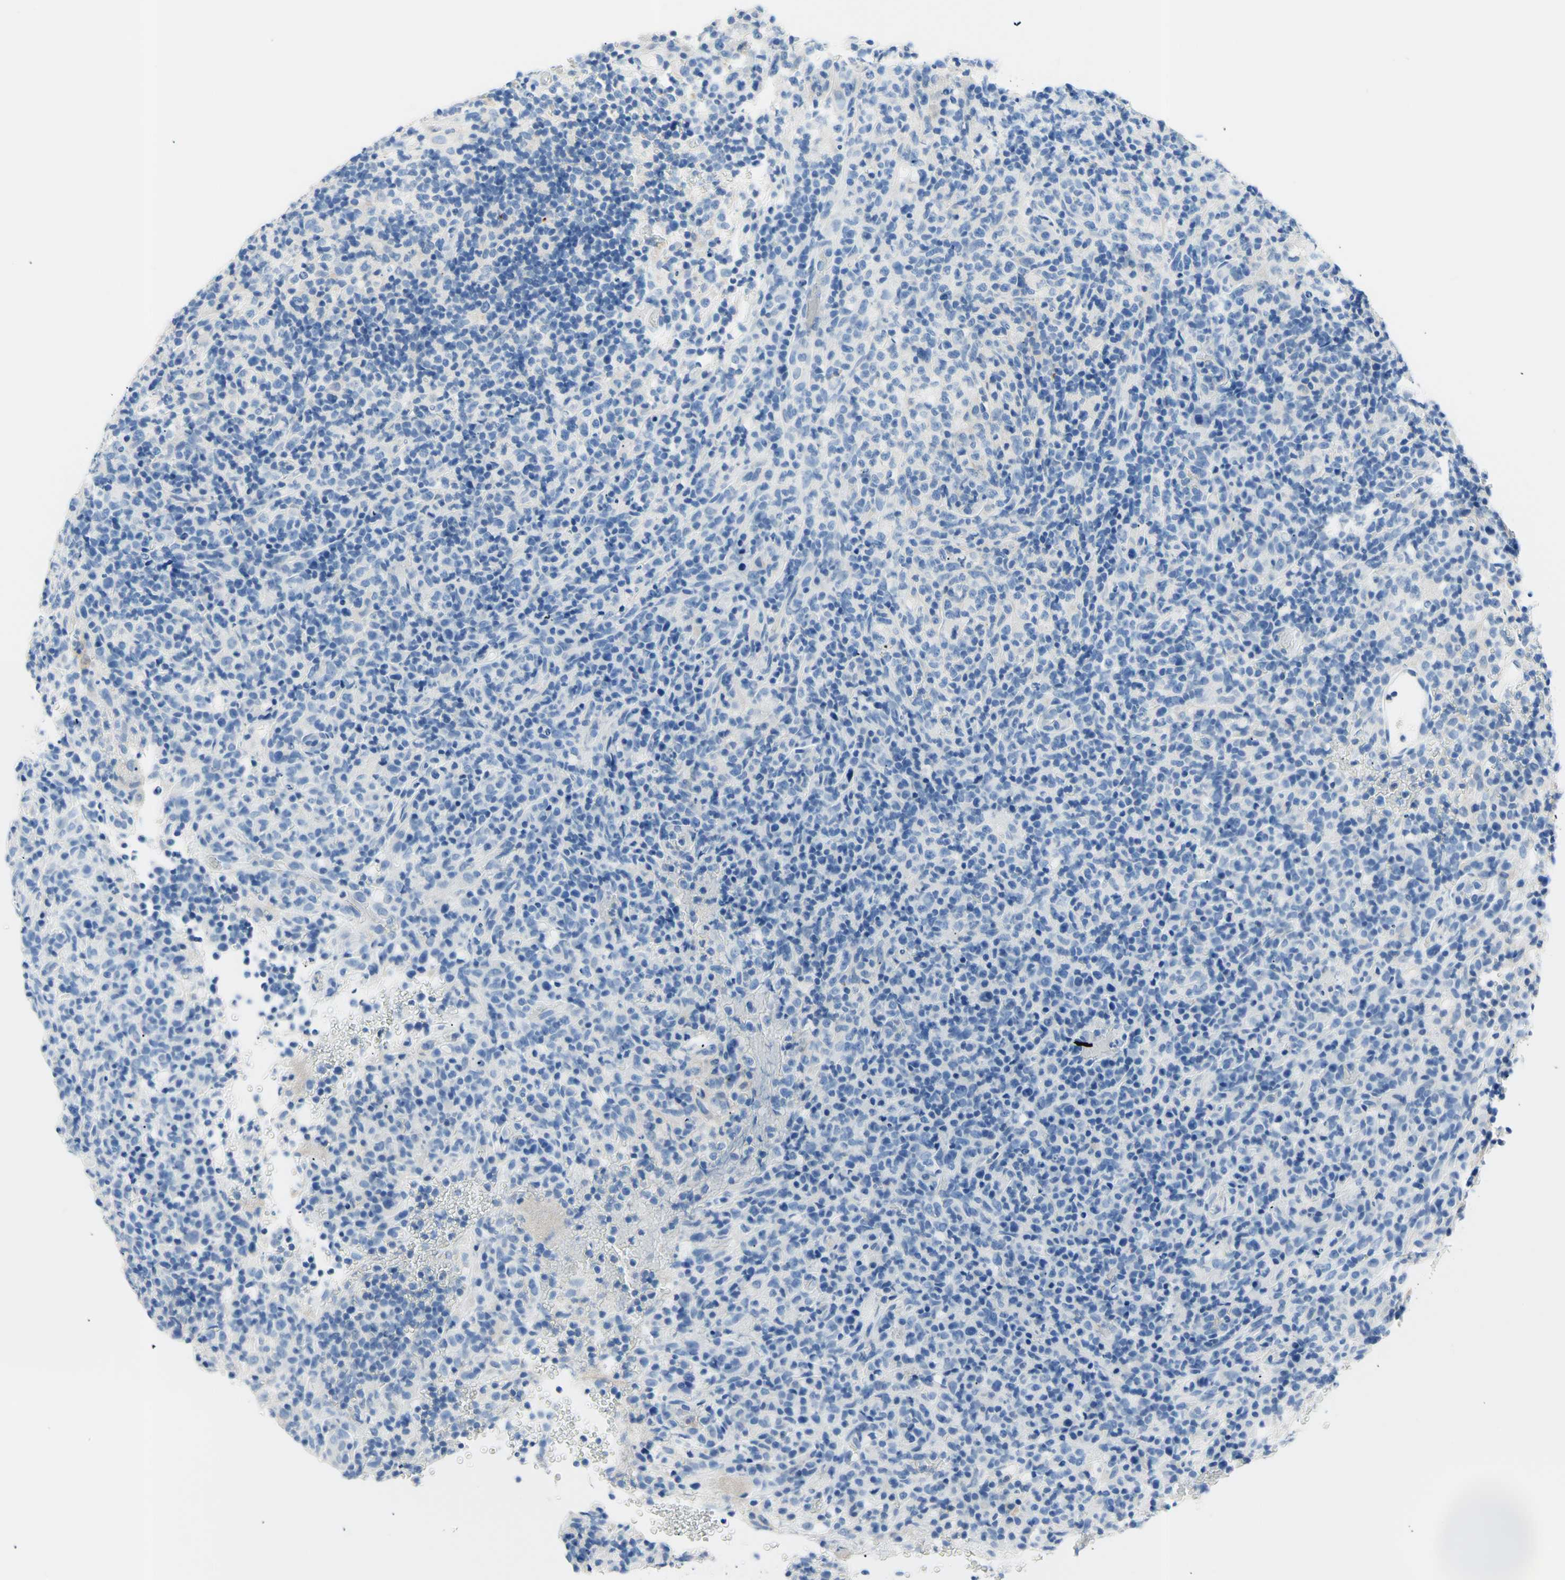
{"staining": {"intensity": "negative", "quantity": "none", "location": "none"}, "tissue": "lymphoma", "cell_type": "Tumor cells", "image_type": "cancer", "snomed": [{"axis": "morphology", "description": "Malignant lymphoma, non-Hodgkin's type, High grade"}, {"axis": "topography", "description": "Lymph node"}], "caption": "Tumor cells show no significant expression in lymphoma.", "gene": "HPCA", "patient": {"sex": "female", "age": 76}}